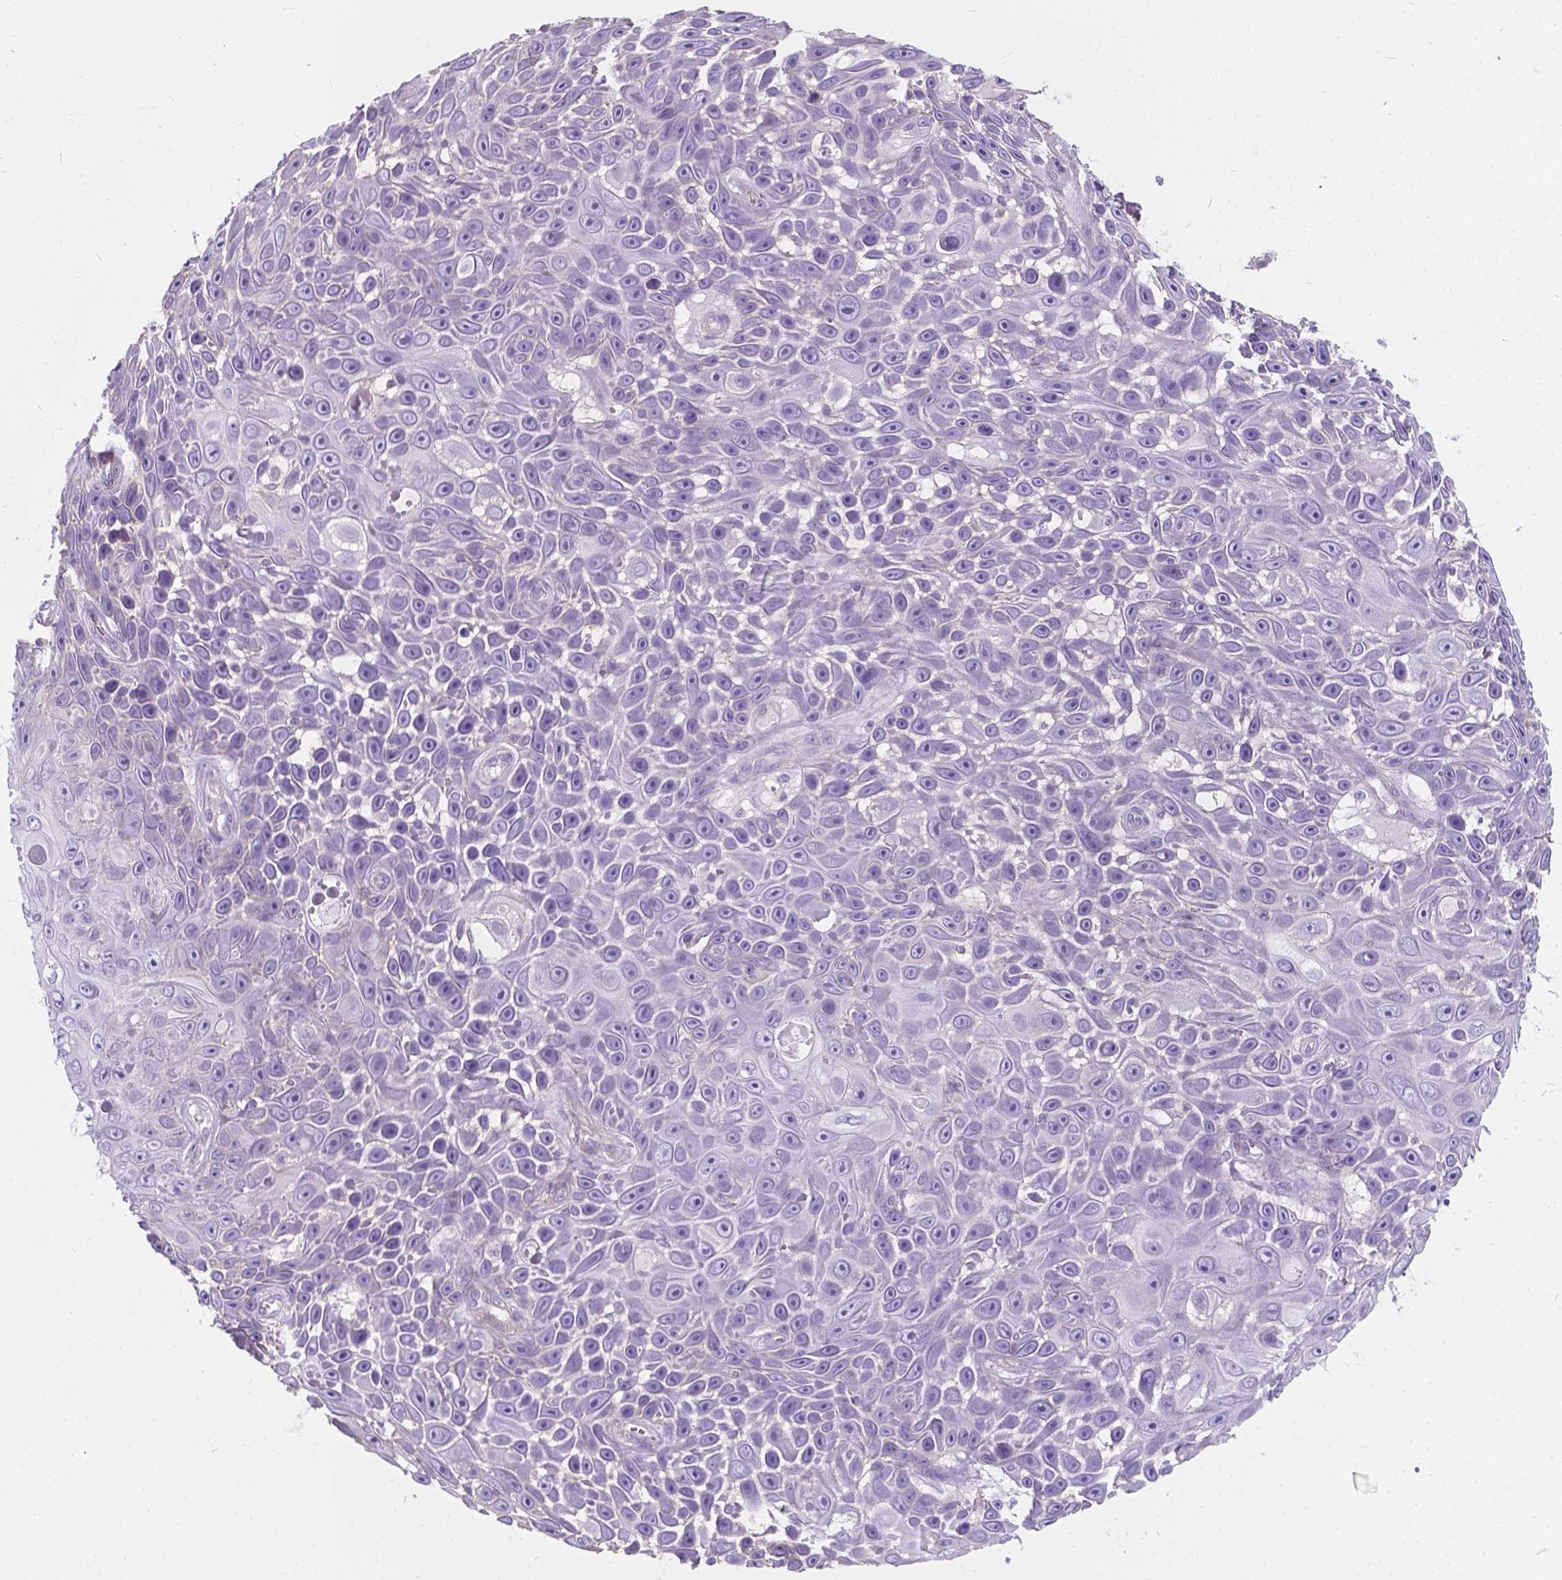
{"staining": {"intensity": "negative", "quantity": "none", "location": "none"}, "tissue": "skin cancer", "cell_type": "Tumor cells", "image_type": "cancer", "snomed": [{"axis": "morphology", "description": "Squamous cell carcinoma, NOS"}, {"axis": "topography", "description": "Skin"}], "caption": "Immunohistochemistry micrograph of human skin squamous cell carcinoma stained for a protein (brown), which reveals no expression in tumor cells.", "gene": "KIAA0040", "patient": {"sex": "male", "age": 82}}